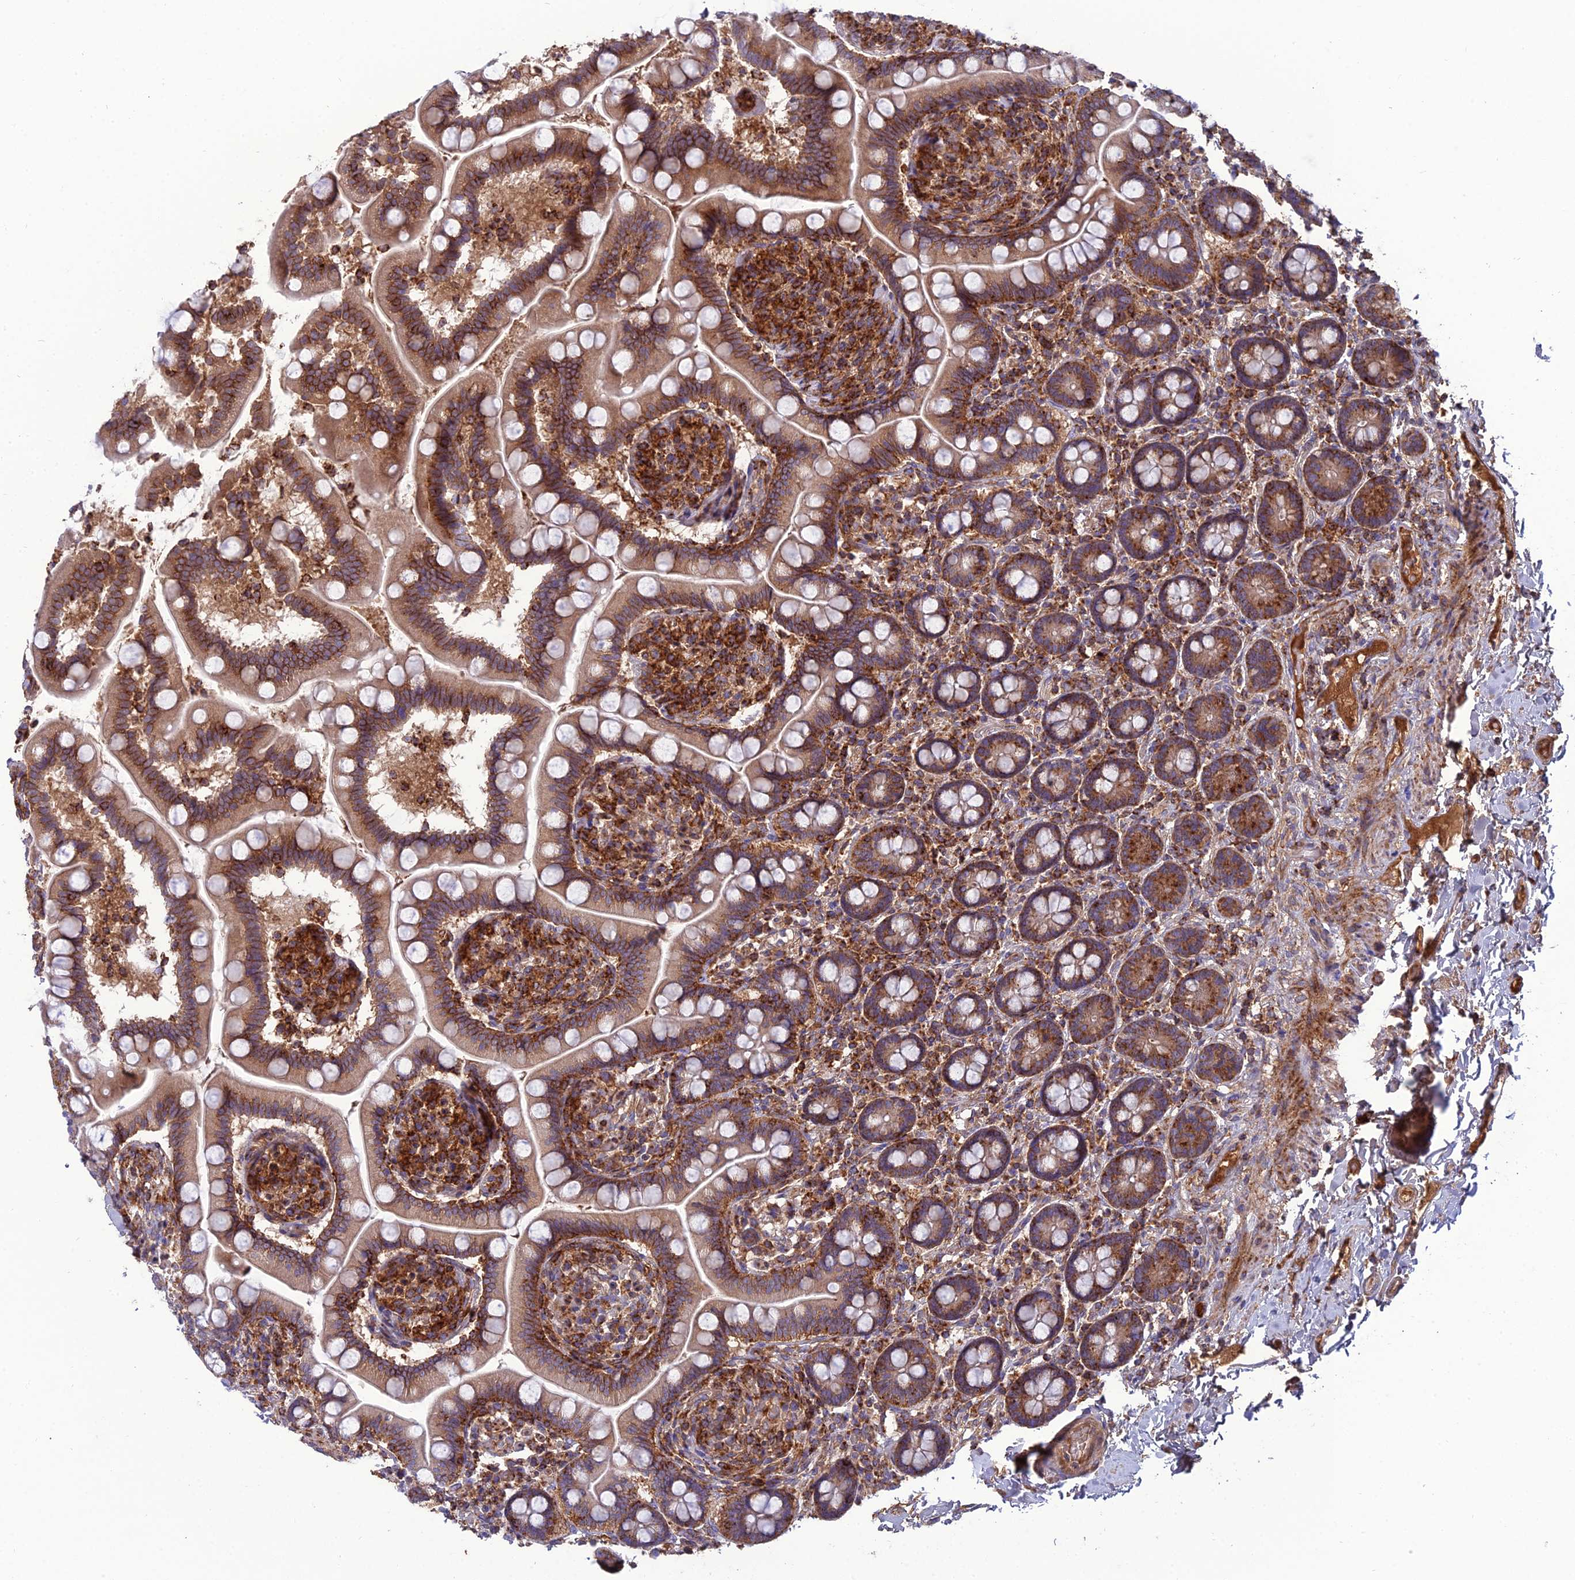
{"staining": {"intensity": "moderate", "quantity": ">75%", "location": "cytoplasmic/membranous"}, "tissue": "small intestine", "cell_type": "Glandular cells", "image_type": "normal", "snomed": [{"axis": "morphology", "description": "Normal tissue, NOS"}, {"axis": "topography", "description": "Small intestine"}], "caption": "A histopathology image of small intestine stained for a protein shows moderate cytoplasmic/membranous brown staining in glandular cells.", "gene": "LNPEP", "patient": {"sex": "female", "age": 64}}